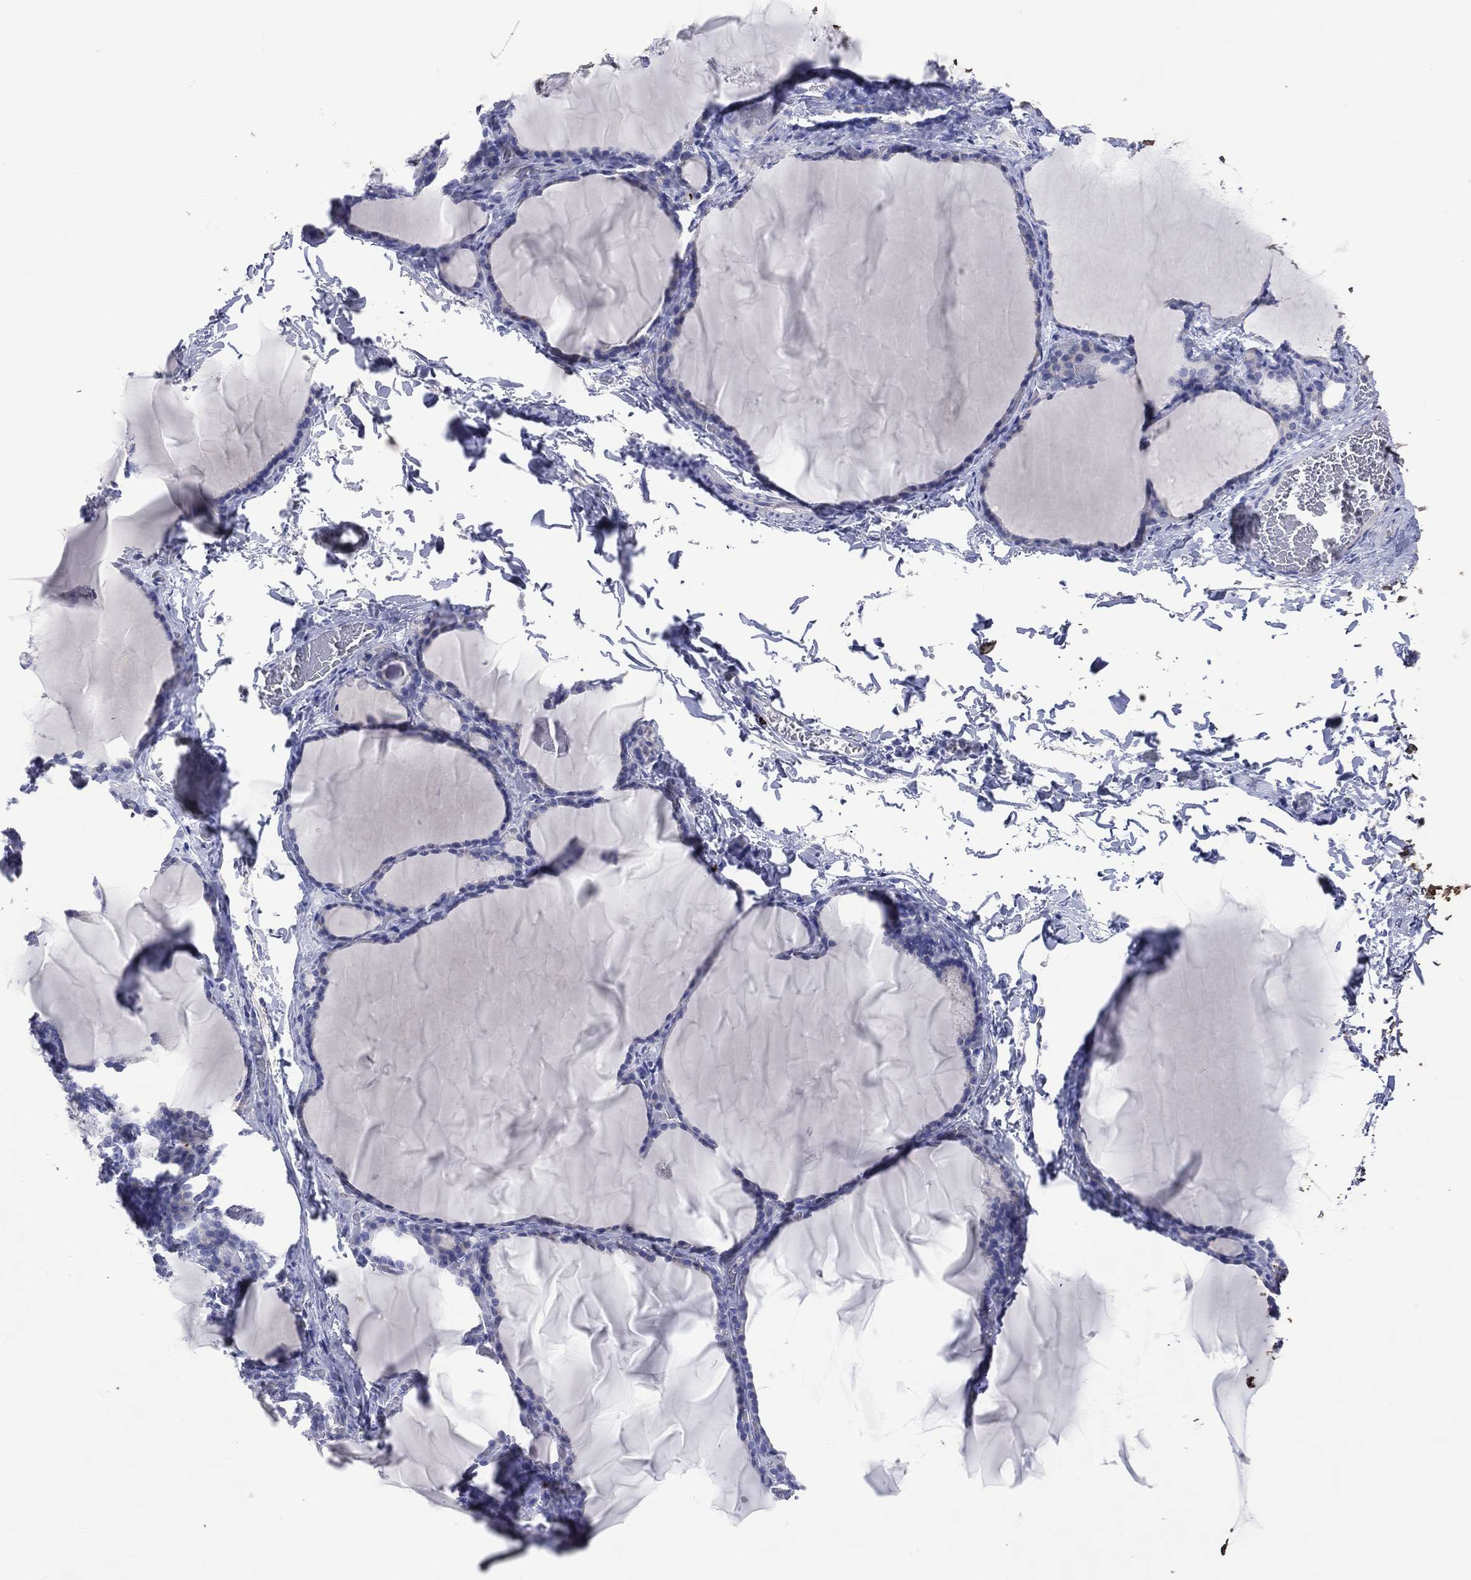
{"staining": {"intensity": "negative", "quantity": "none", "location": "none"}, "tissue": "thyroid gland", "cell_type": "Glandular cells", "image_type": "normal", "snomed": [{"axis": "morphology", "description": "Normal tissue, NOS"}, {"axis": "morphology", "description": "Hyperplasia, NOS"}, {"axis": "topography", "description": "Thyroid gland"}], "caption": "Glandular cells are negative for protein expression in unremarkable human thyroid gland. (Brightfield microscopy of DAB immunohistochemistry (IHC) at high magnification).", "gene": "DNAH6", "patient": {"sex": "female", "age": 27}}